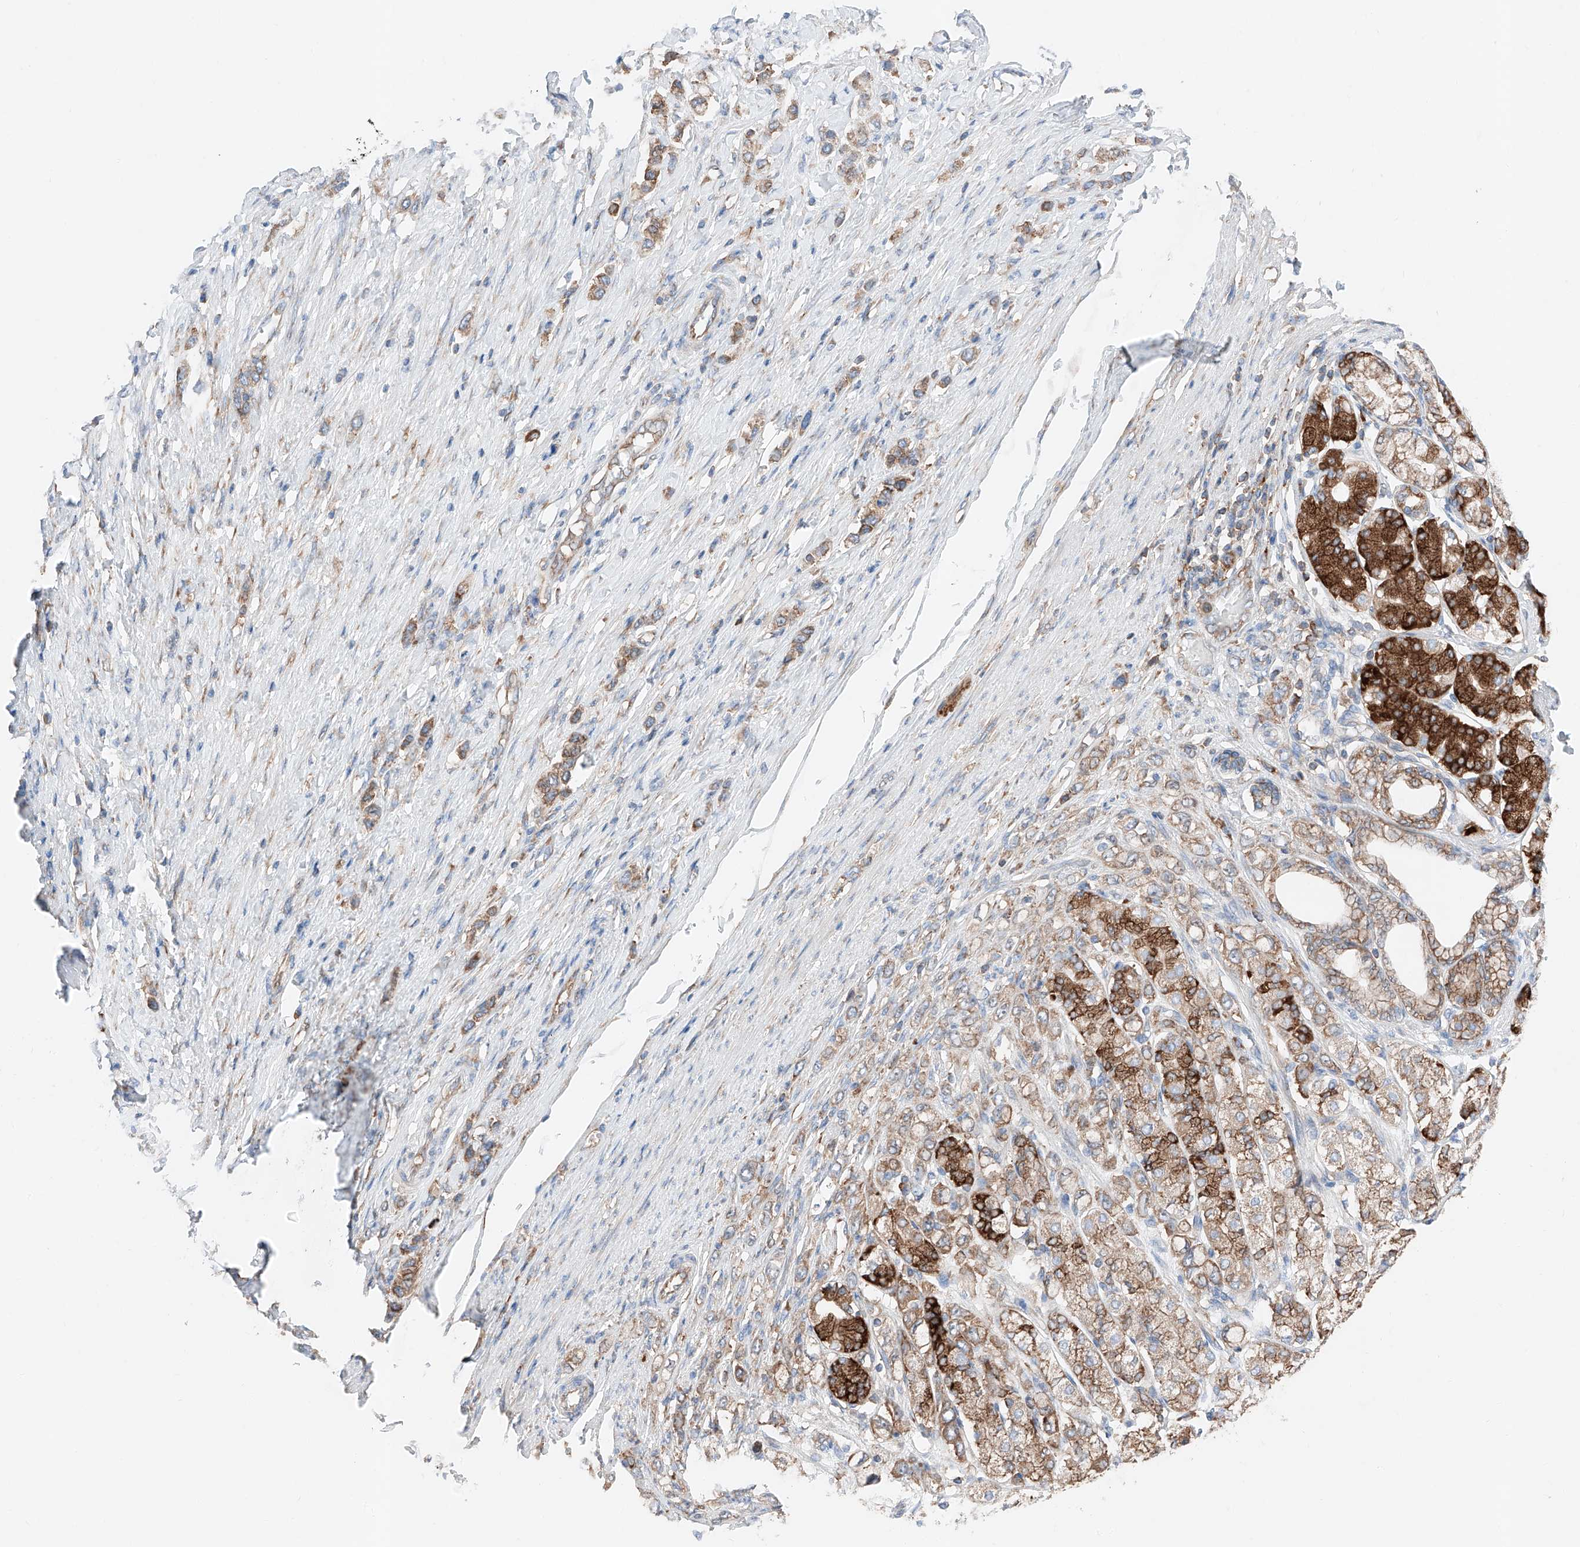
{"staining": {"intensity": "moderate", "quantity": ">75%", "location": "cytoplasmic/membranous"}, "tissue": "stomach cancer", "cell_type": "Tumor cells", "image_type": "cancer", "snomed": [{"axis": "morphology", "description": "Adenocarcinoma, NOS"}, {"axis": "topography", "description": "Stomach"}], "caption": "DAB (3,3'-diaminobenzidine) immunohistochemical staining of stomach cancer (adenocarcinoma) exhibits moderate cytoplasmic/membranous protein positivity in approximately >75% of tumor cells. (IHC, brightfield microscopy, high magnification).", "gene": "CRELD1", "patient": {"sex": "female", "age": 65}}